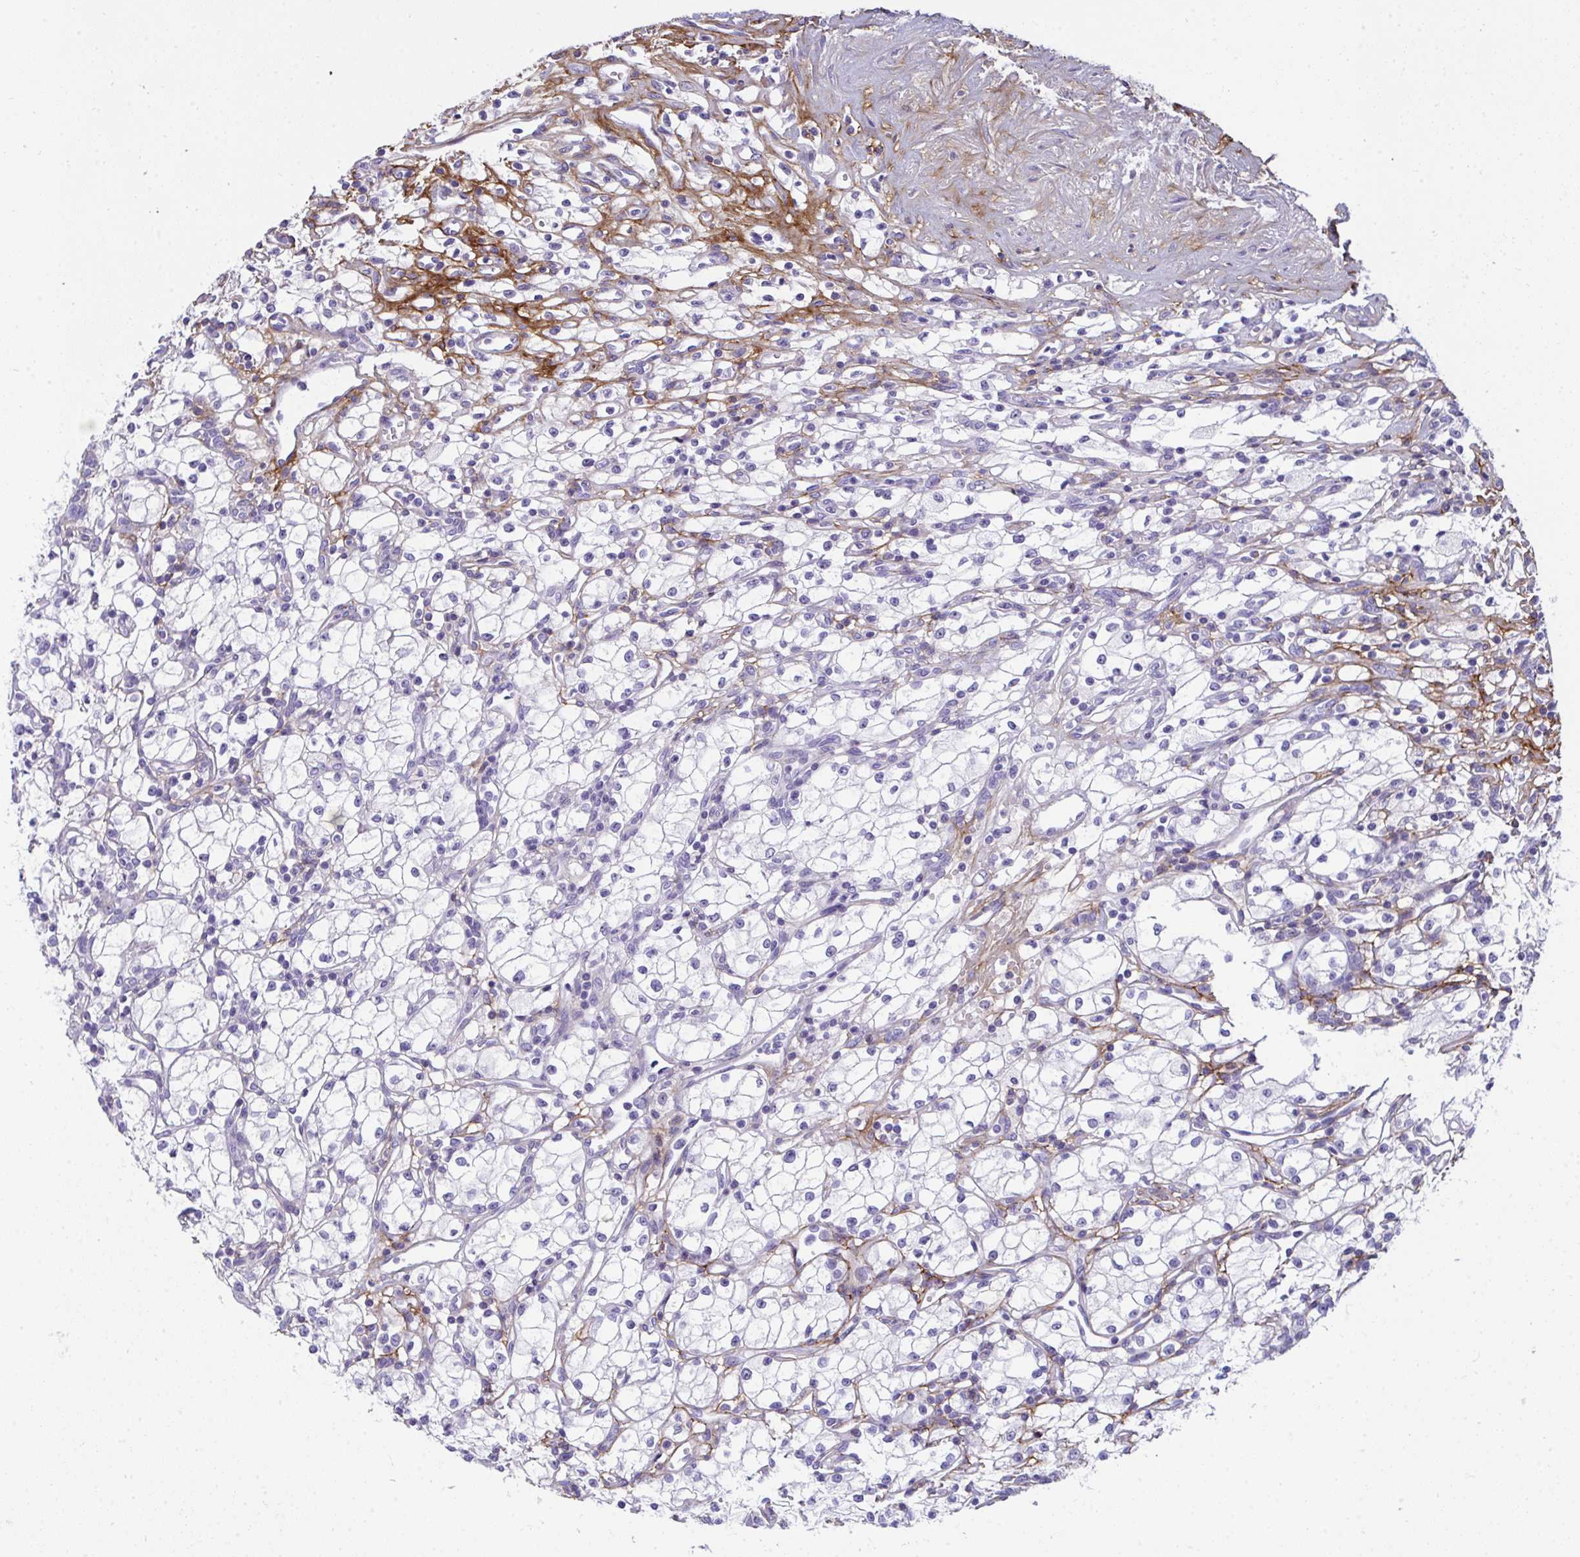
{"staining": {"intensity": "negative", "quantity": "none", "location": "none"}, "tissue": "renal cancer", "cell_type": "Tumor cells", "image_type": "cancer", "snomed": [{"axis": "morphology", "description": "Adenocarcinoma, NOS"}, {"axis": "topography", "description": "Kidney"}], "caption": "Immunohistochemistry of renal cancer demonstrates no positivity in tumor cells.", "gene": "LHFPL6", "patient": {"sex": "male", "age": 59}}